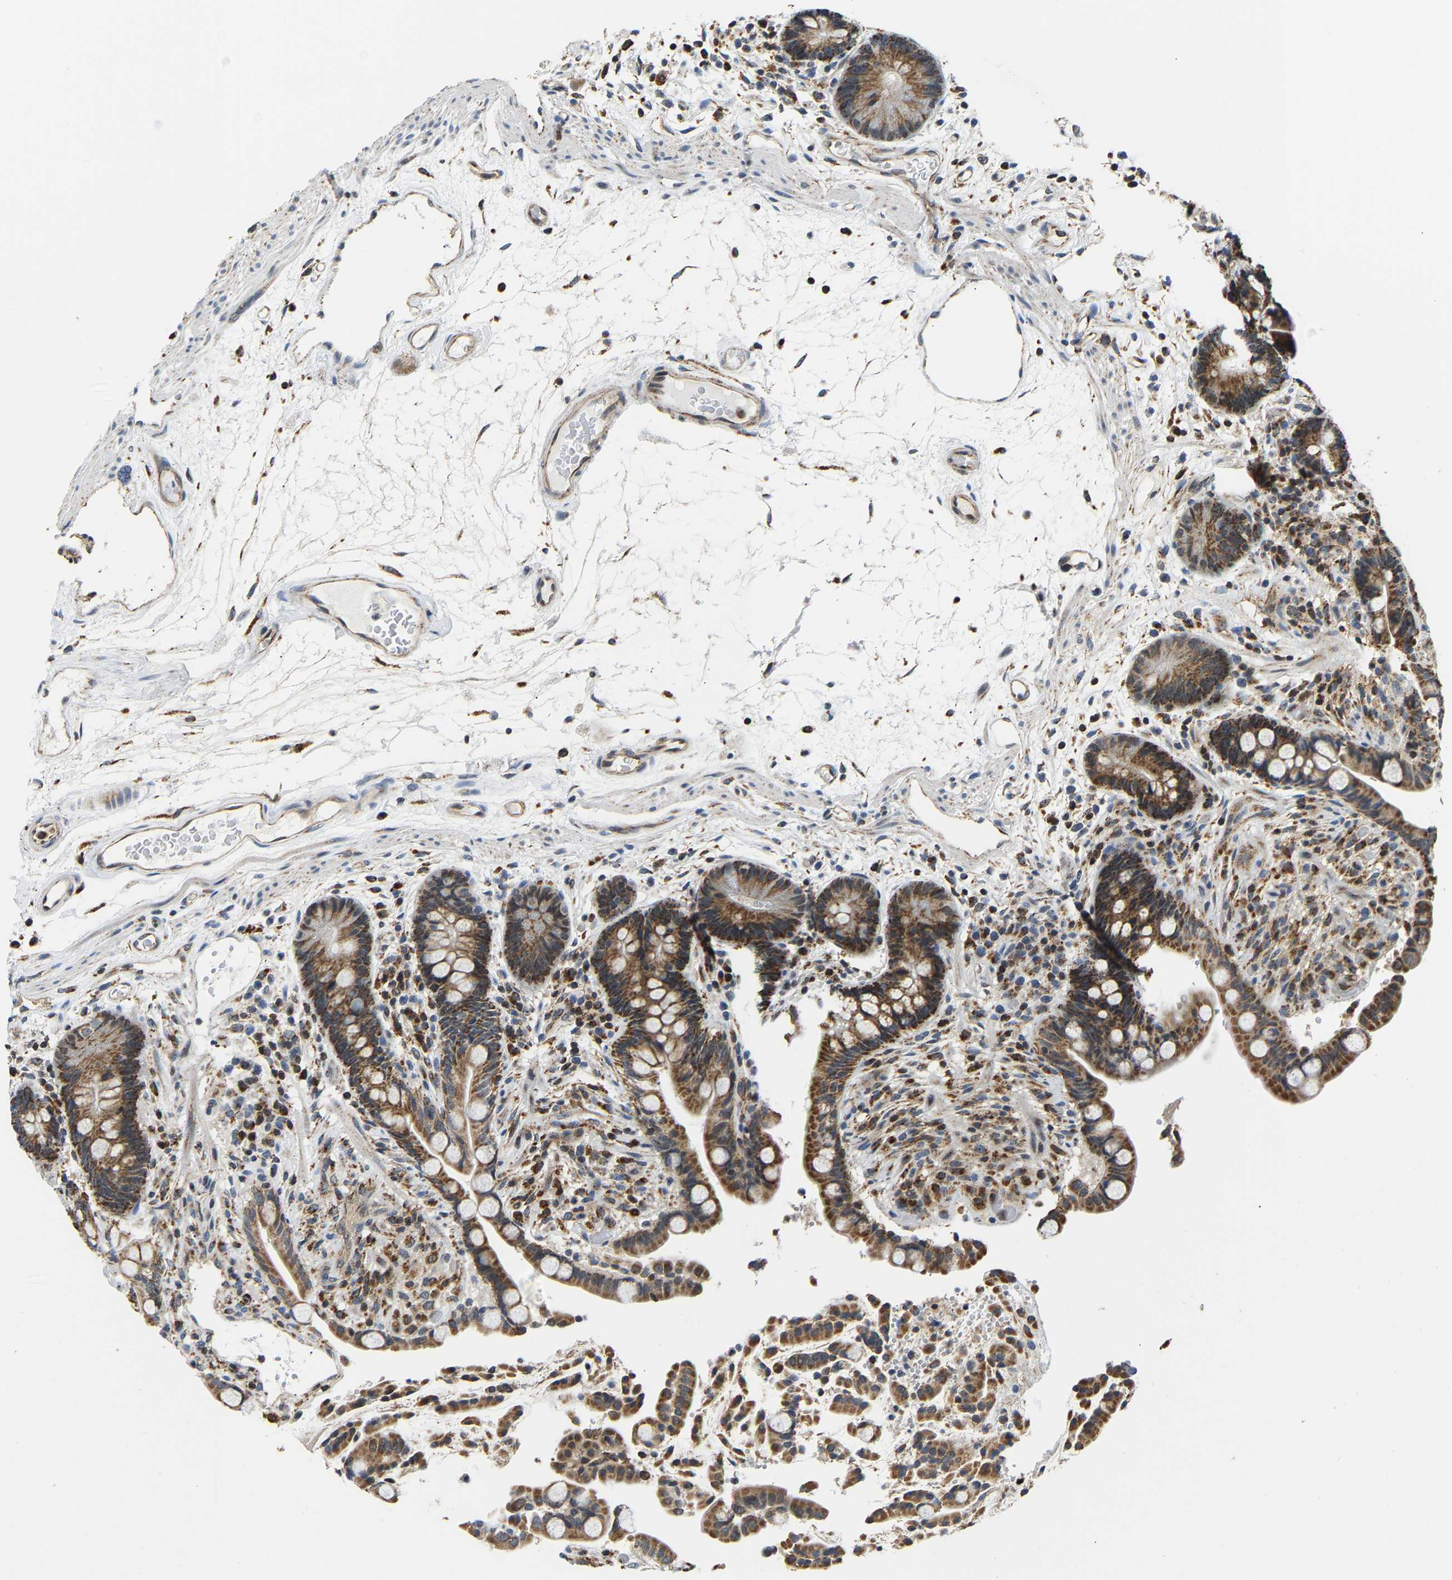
{"staining": {"intensity": "moderate", "quantity": "25%-75%", "location": "cytoplasmic/membranous"}, "tissue": "colon", "cell_type": "Endothelial cells", "image_type": "normal", "snomed": [{"axis": "morphology", "description": "Normal tissue, NOS"}, {"axis": "topography", "description": "Colon"}], "caption": "The photomicrograph exhibits immunohistochemical staining of benign colon. There is moderate cytoplasmic/membranous staining is identified in about 25%-75% of endothelial cells.", "gene": "GIMAP7", "patient": {"sex": "male", "age": 73}}